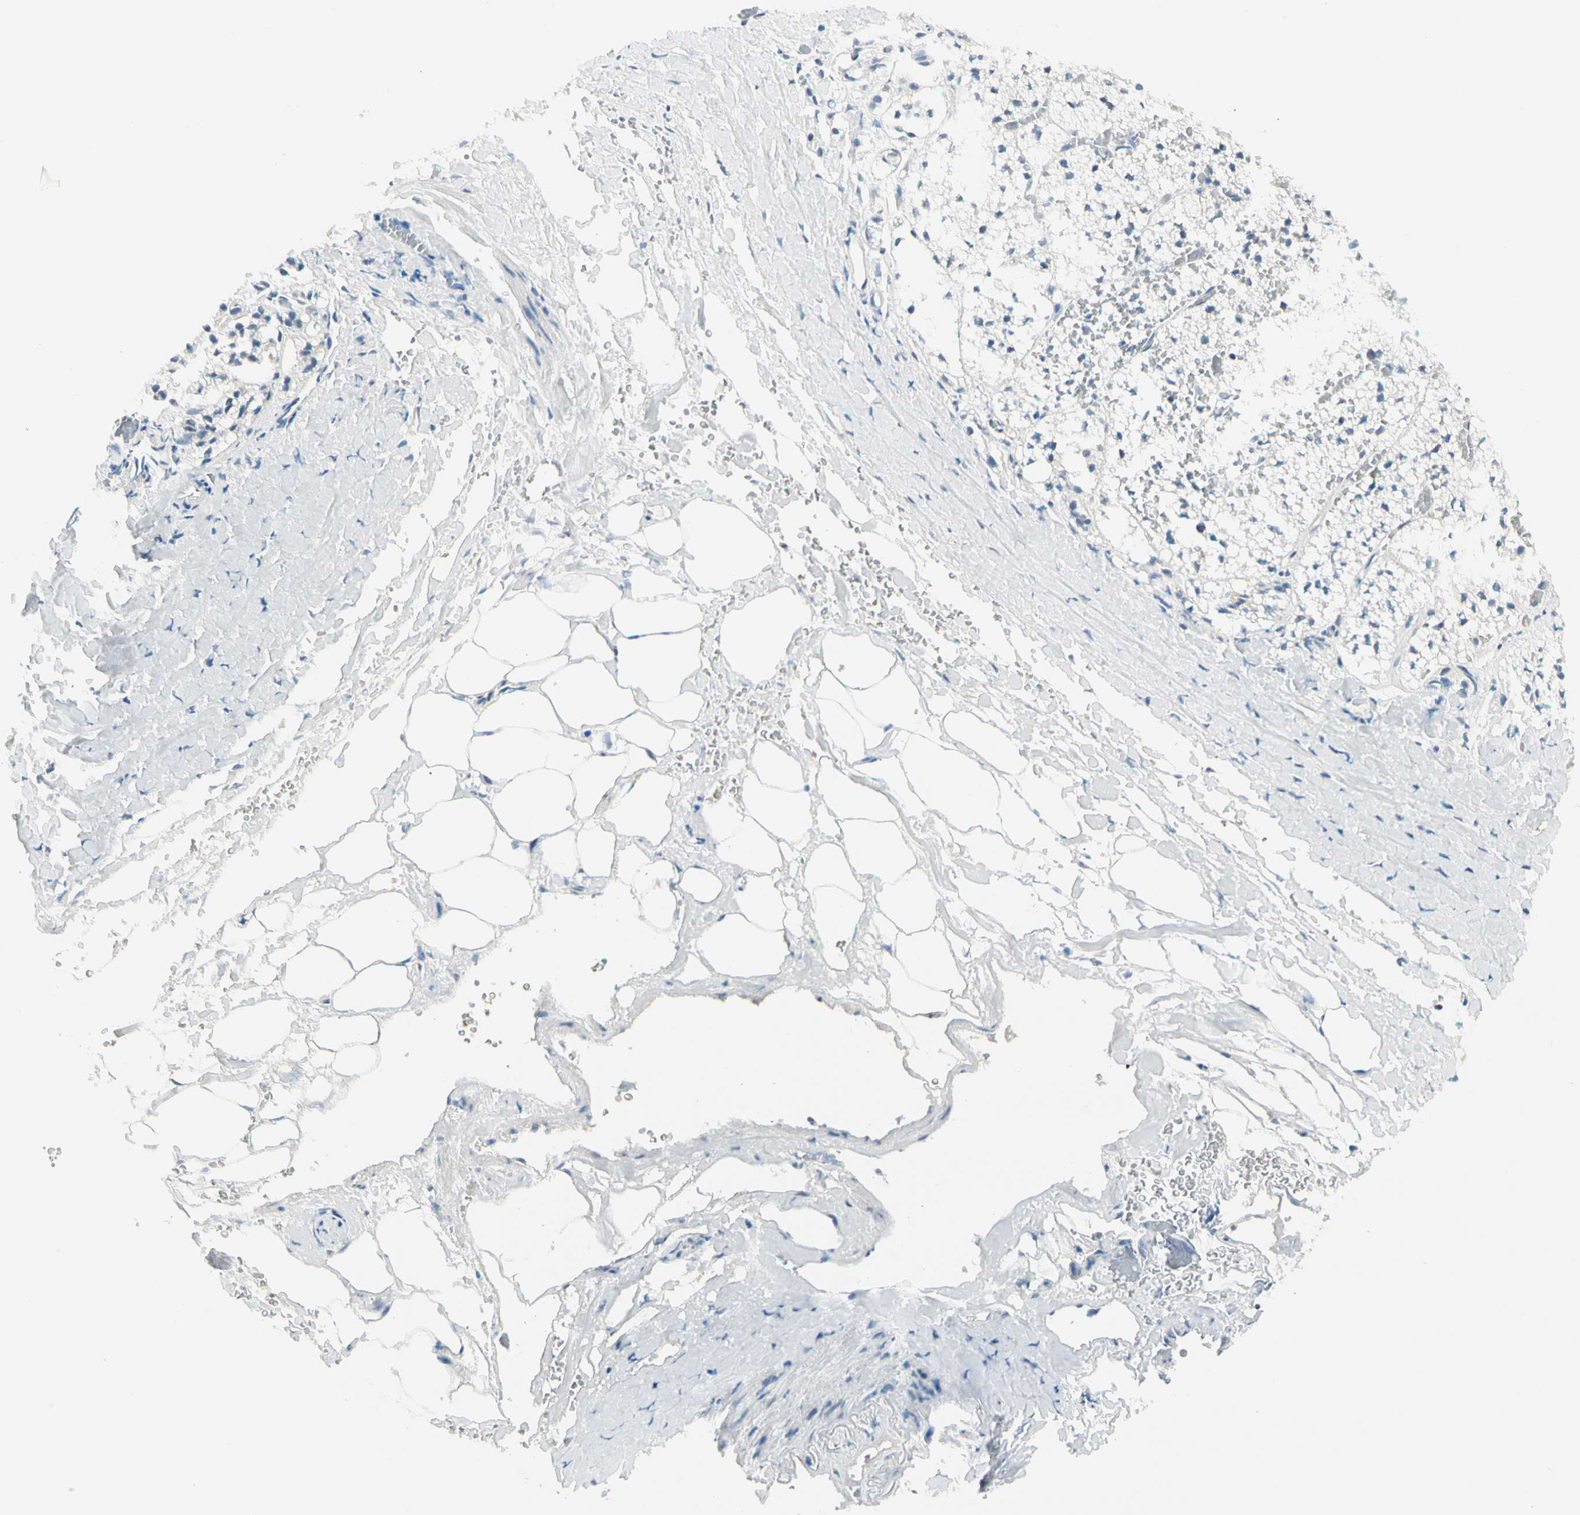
{"staining": {"intensity": "negative", "quantity": "none", "location": "none"}, "tissue": "adrenal gland", "cell_type": "Glandular cells", "image_type": "normal", "snomed": [{"axis": "morphology", "description": "Normal tissue, NOS"}, {"axis": "topography", "description": "Adrenal gland"}], "caption": "Human adrenal gland stained for a protein using immunohistochemistry (IHC) displays no positivity in glandular cells.", "gene": "ZSCAN1", "patient": {"sex": "male", "age": 53}}